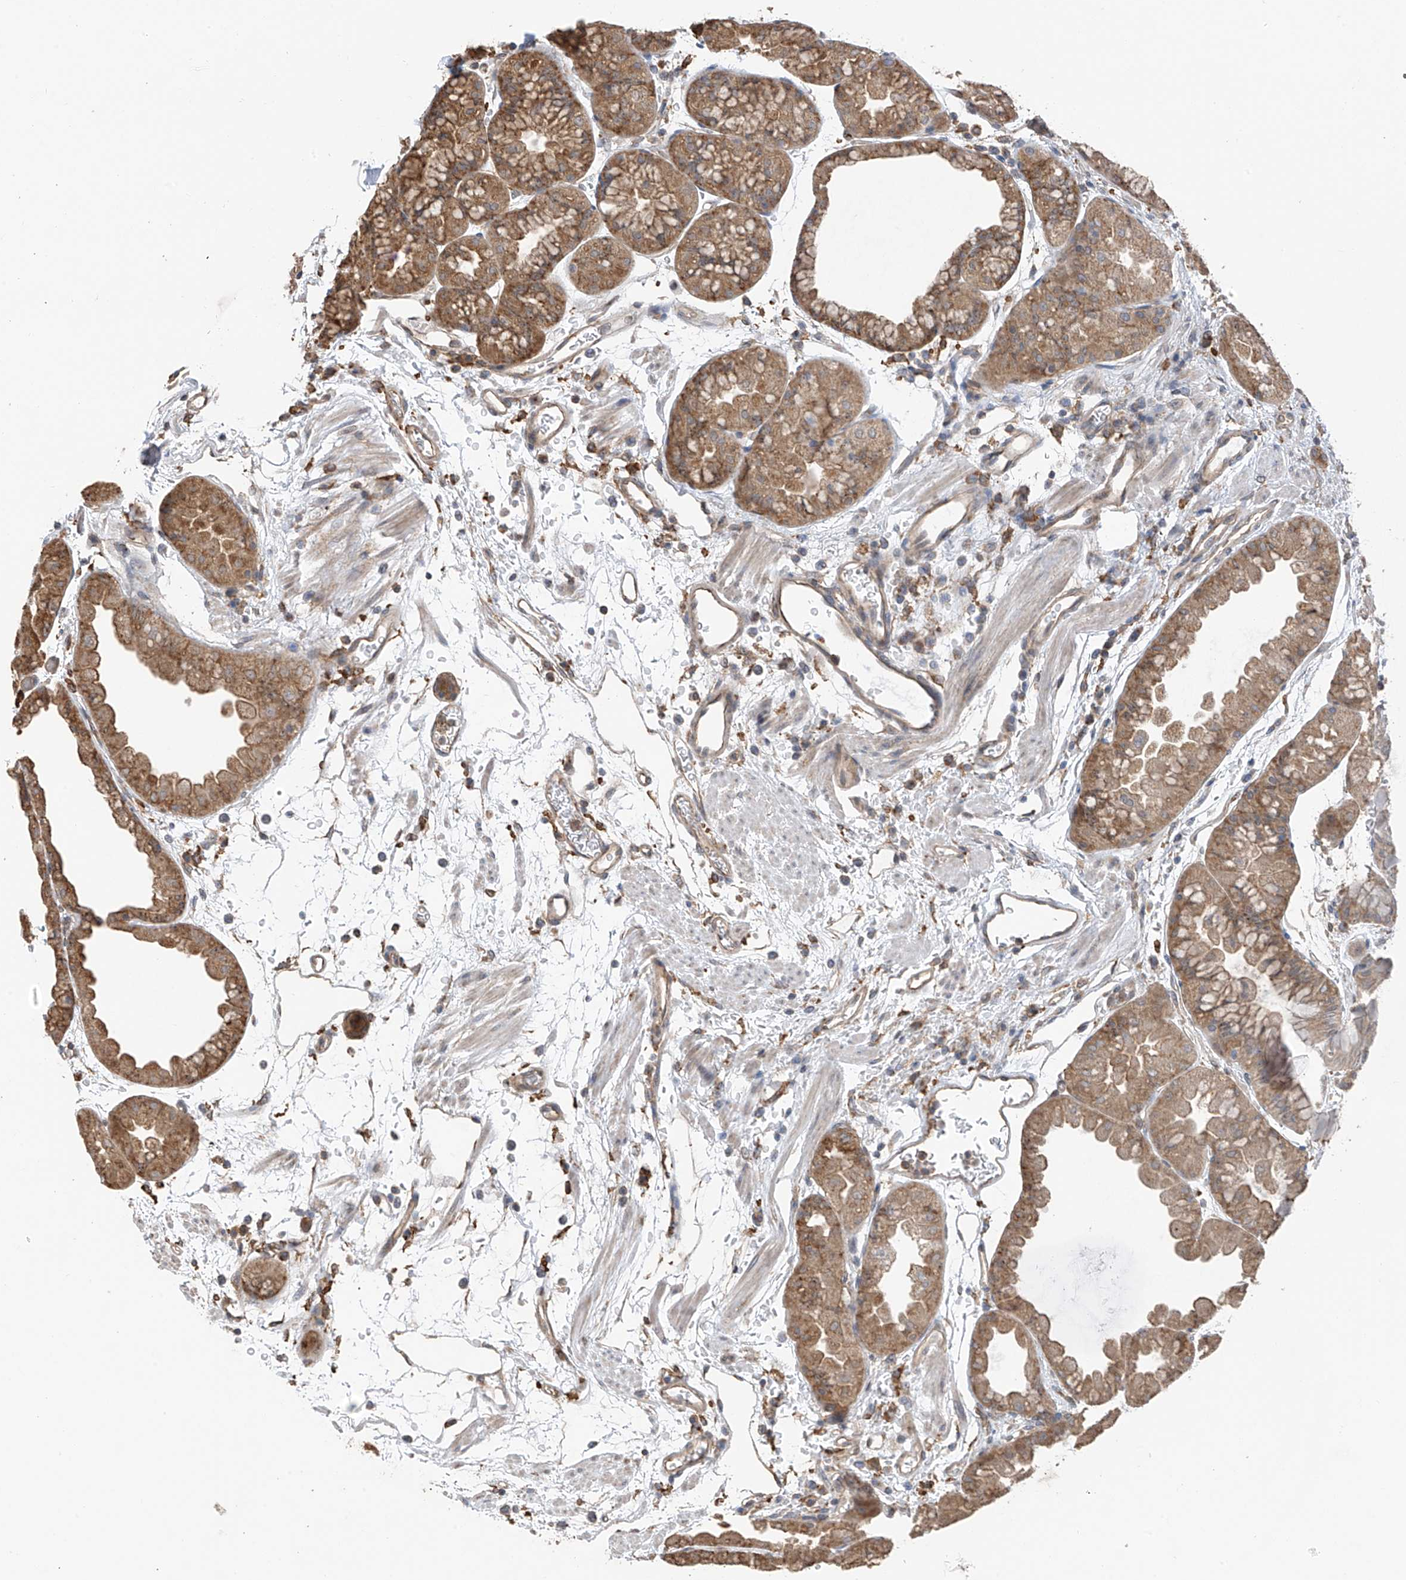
{"staining": {"intensity": "moderate", "quantity": ">75%", "location": "cytoplasmic/membranous"}, "tissue": "stomach", "cell_type": "Glandular cells", "image_type": "normal", "snomed": [{"axis": "morphology", "description": "Normal tissue, NOS"}, {"axis": "topography", "description": "Stomach, upper"}], "caption": "A brown stain labels moderate cytoplasmic/membranous expression of a protein in glandular cells of unremarkable human stomach. (brown staining indicates protein expression, while blue staining denotes nuclei).", "gene": "ZNF189", "patient": {"sex": "male", "age": 47}}